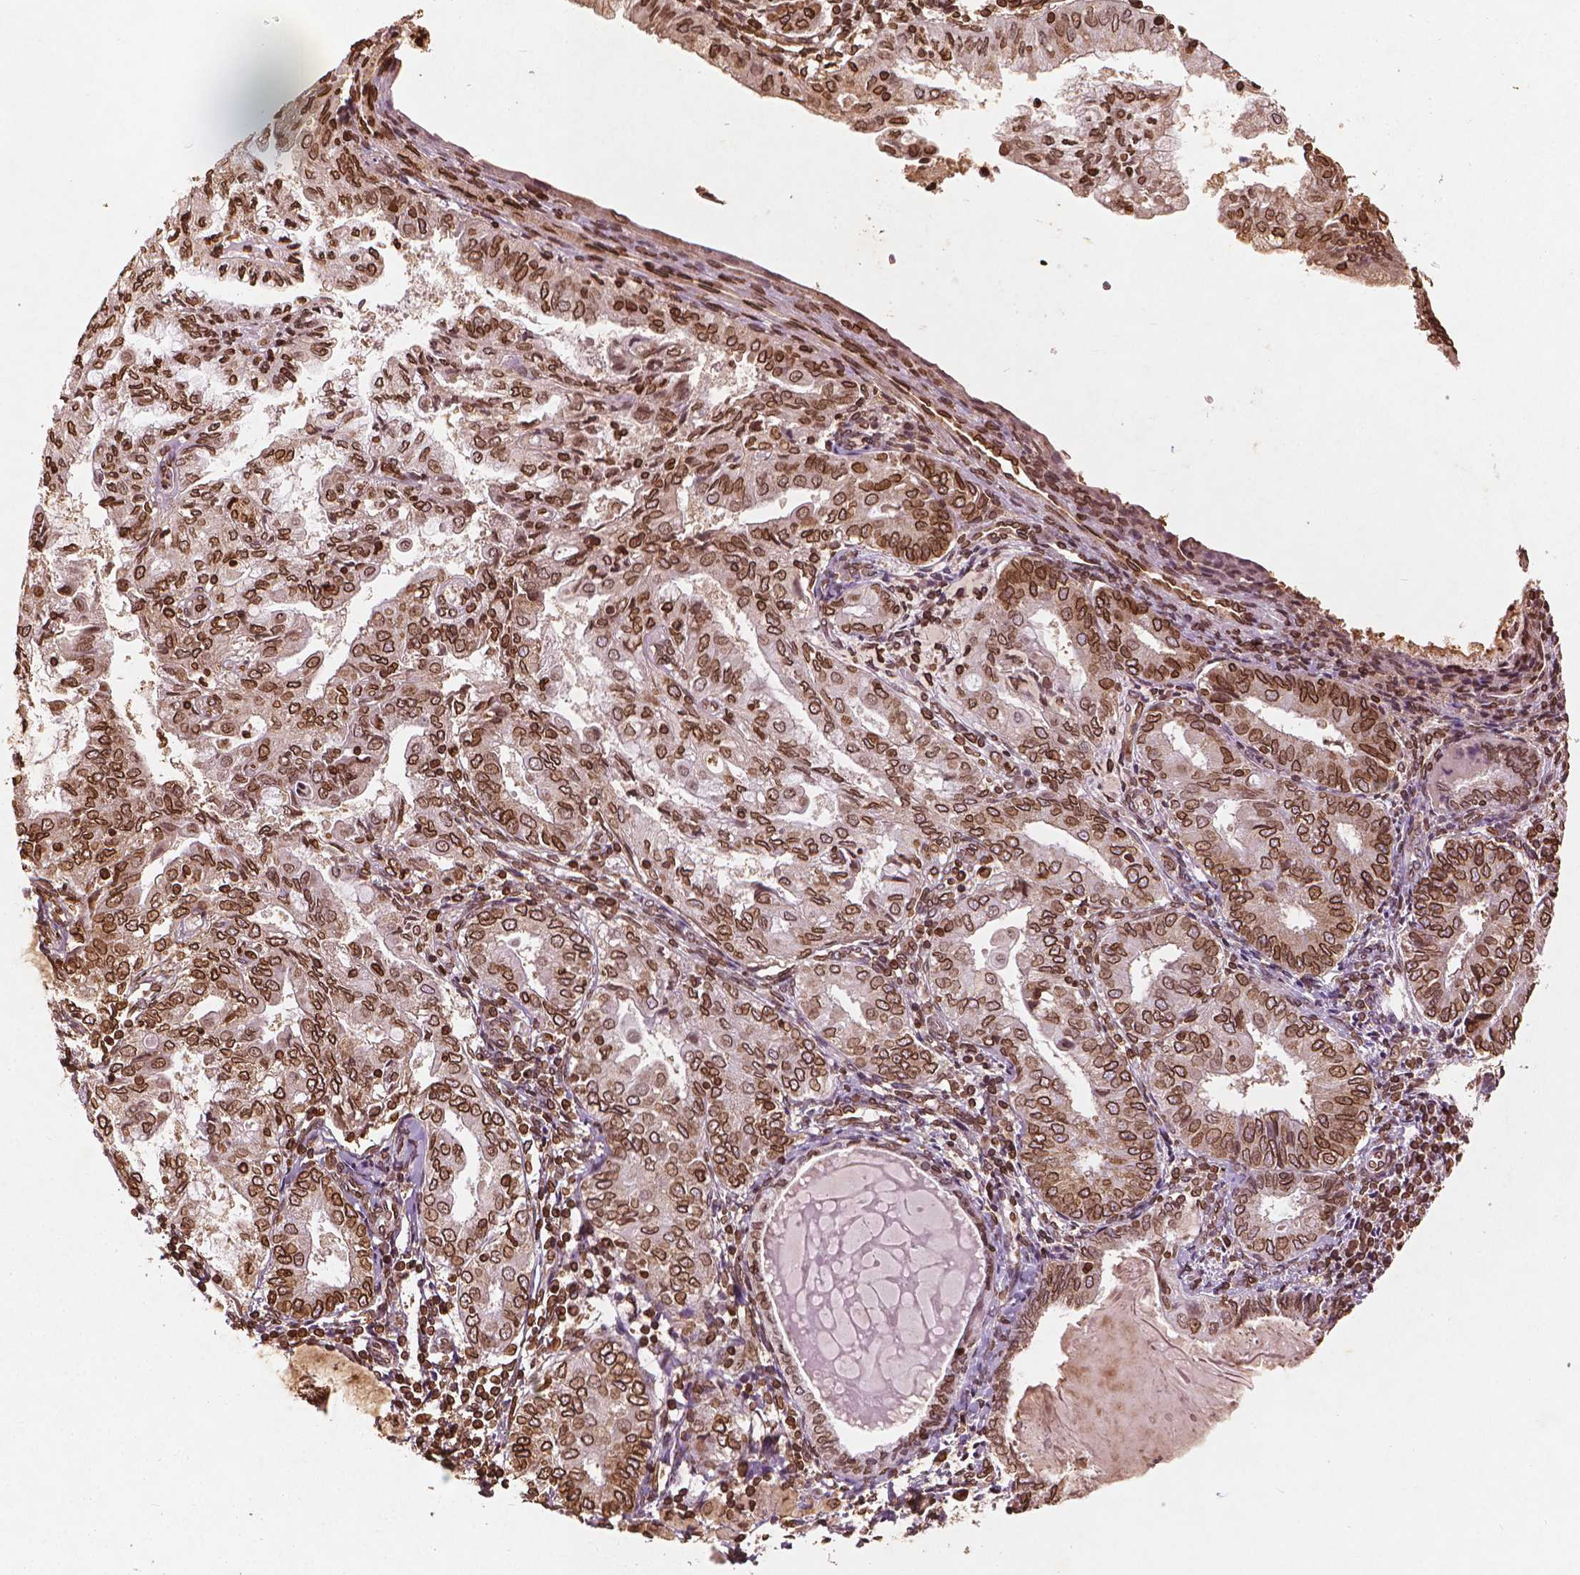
{"staining": {"intensity": "strong", "quantity": ">75%", "location": "cytoplasmic/membranous,nuclear"}, "tissue": "endometrial cancer", "cell_type": "Tumor cells", "image_type": "cancer", "snomed": [{"axis": "morphology", "description": "Adenocarcinoma, NOS"}, {"axis": "topography", "description": "Endometrium"}], "caption": "A histopathology image of human endometrial cancer (adenocarcinoma) stained for a protein demonstrates strong cytoplasmic/membranous and nuclear brown staining in tumor cells. Nuclei are stained in blue.", "gene": "LMNB1", "patient": {"sex": "female", "age": 68}}